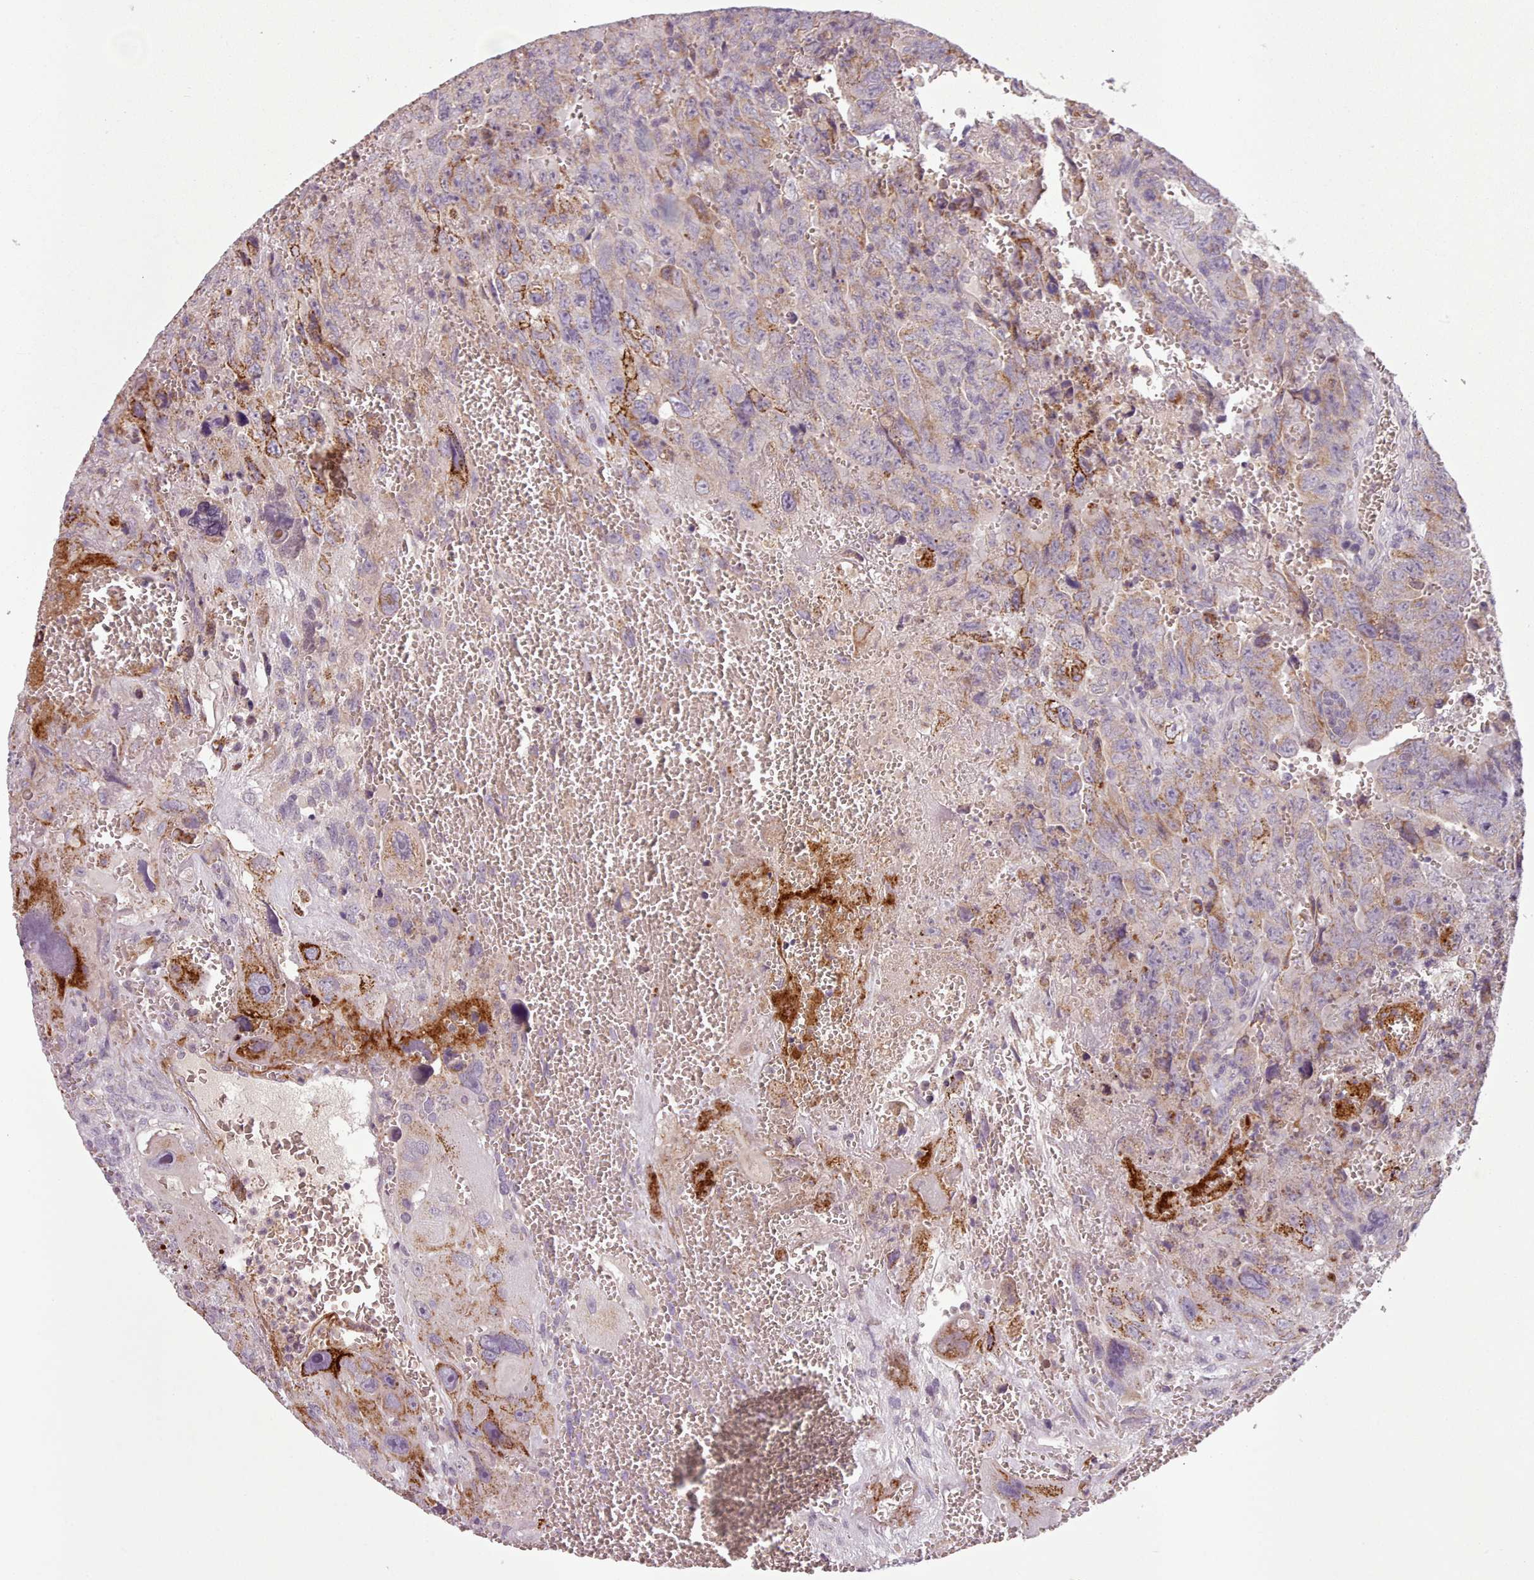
{"staining": {"intensity": "strong", "quantity": "<25%", "location": "cytoplasmic/membranous"}, "tissue": "testis cancer", "cell_type": "Tumor cells", "image_type": "cancer", "snomed": [{"axis": "morphology", "description": "Carcinoma, Embryonal, NOS"}, {"axis": "topography", "description": "Testis"}], "caption": "Strong cytoplasmic/membranous positivity for a protein is appreciated in about <25% of tumor cells of embryonal carcinoma (testis) using immunohistochemistry (IHC).", "gene": "LAPTM5", "patient": {"sex": "male", "age": 28}}